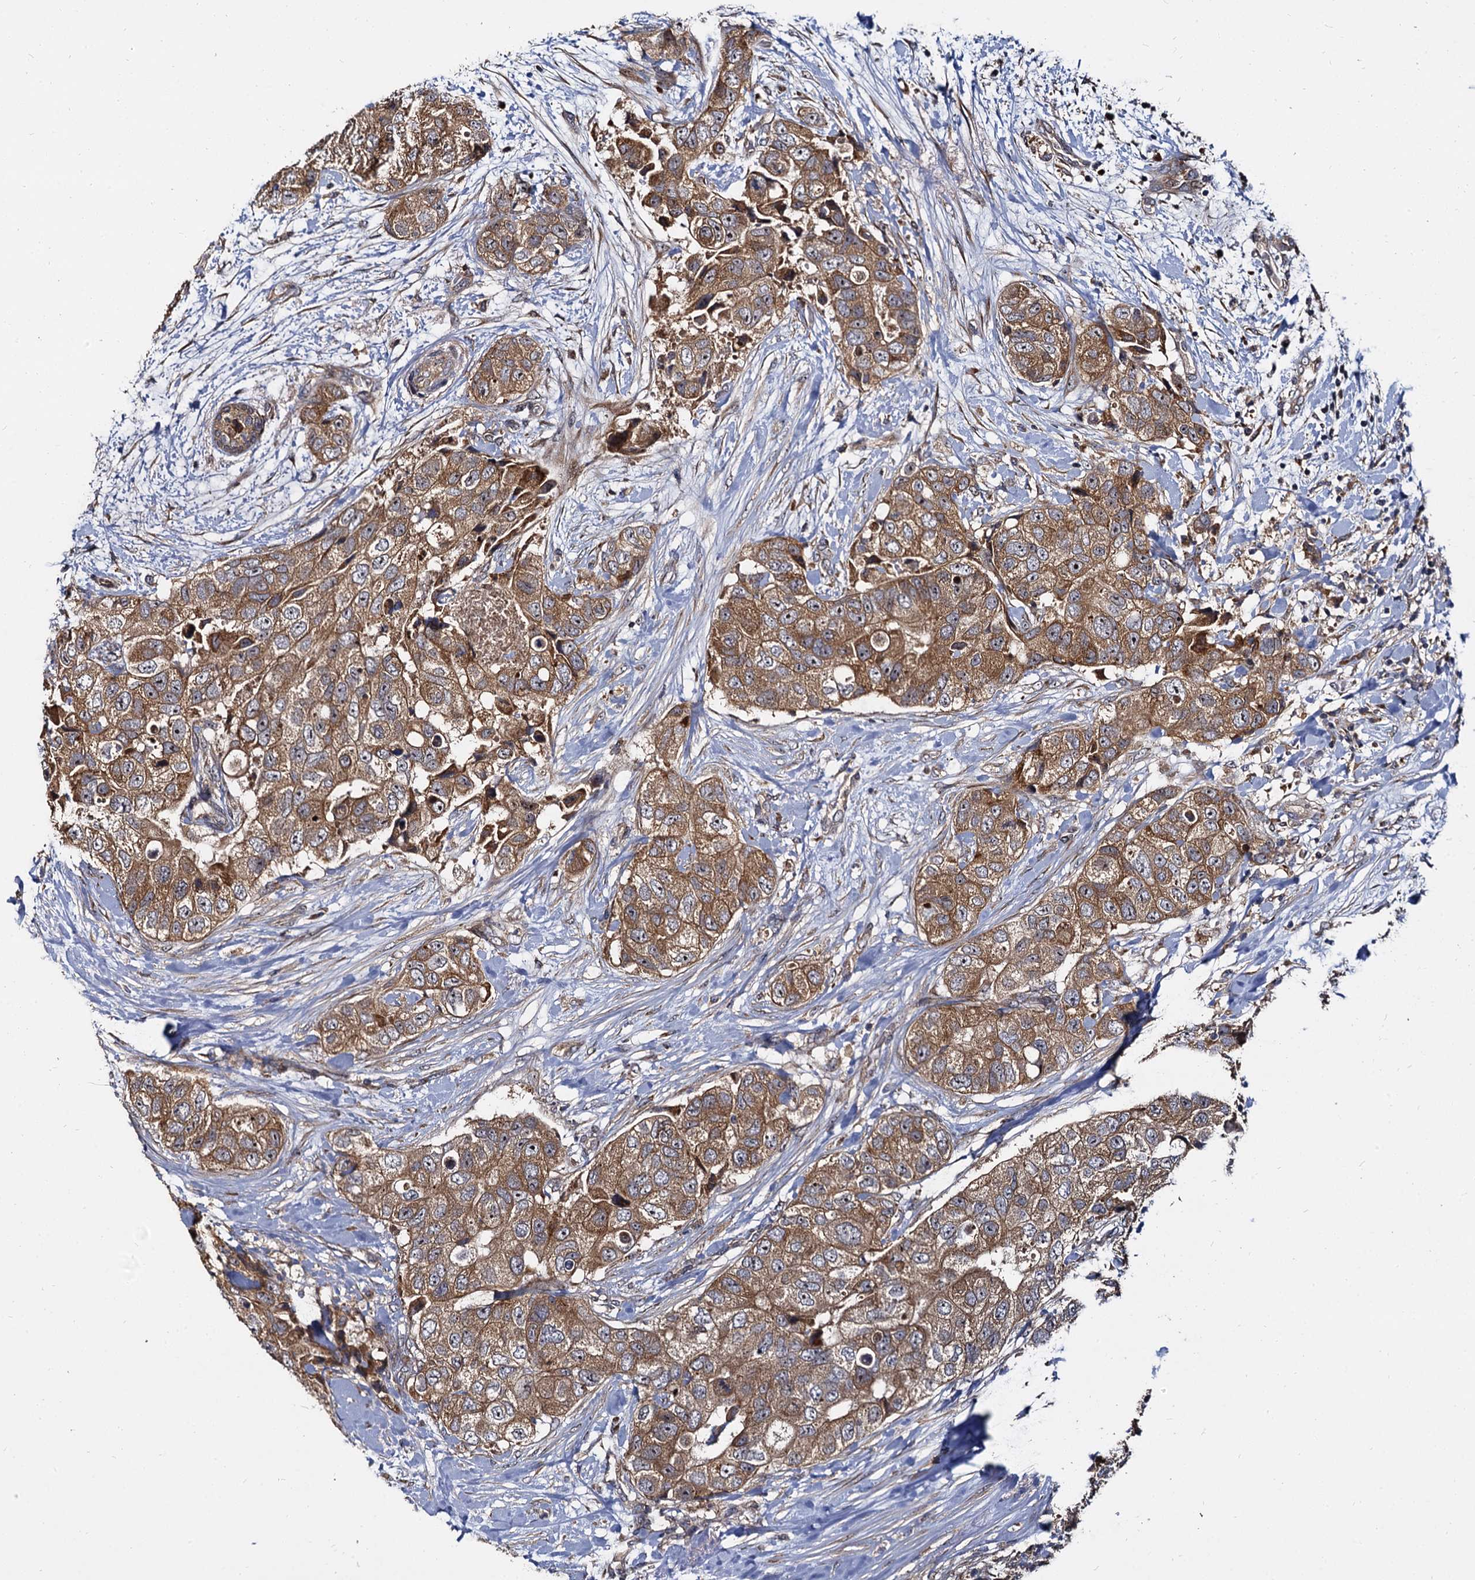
{"staining": {"intensity": "moderate", "quantity": ">75%", "location": "cytoplasmic/membranous"}, "tissue": "breast cancer", "cell_type": "Tumor cells", "image_type": "cancer", "snomed": [{"axis": "morphology", "description": "Duct carcinoma"}, {"axis": "topography", "description": "Breast"}], "caption": "Immunohistochemistry histopathology image of human breast cancer (invasive ductal carcinoma) stained for a protein (brown), which reveals medium levels of moderate cytoplasmic/membranous staining in approximately >75% of tumor cells.", "gene": "WWC3", "patient": {"sex": "female", "age": 62}}